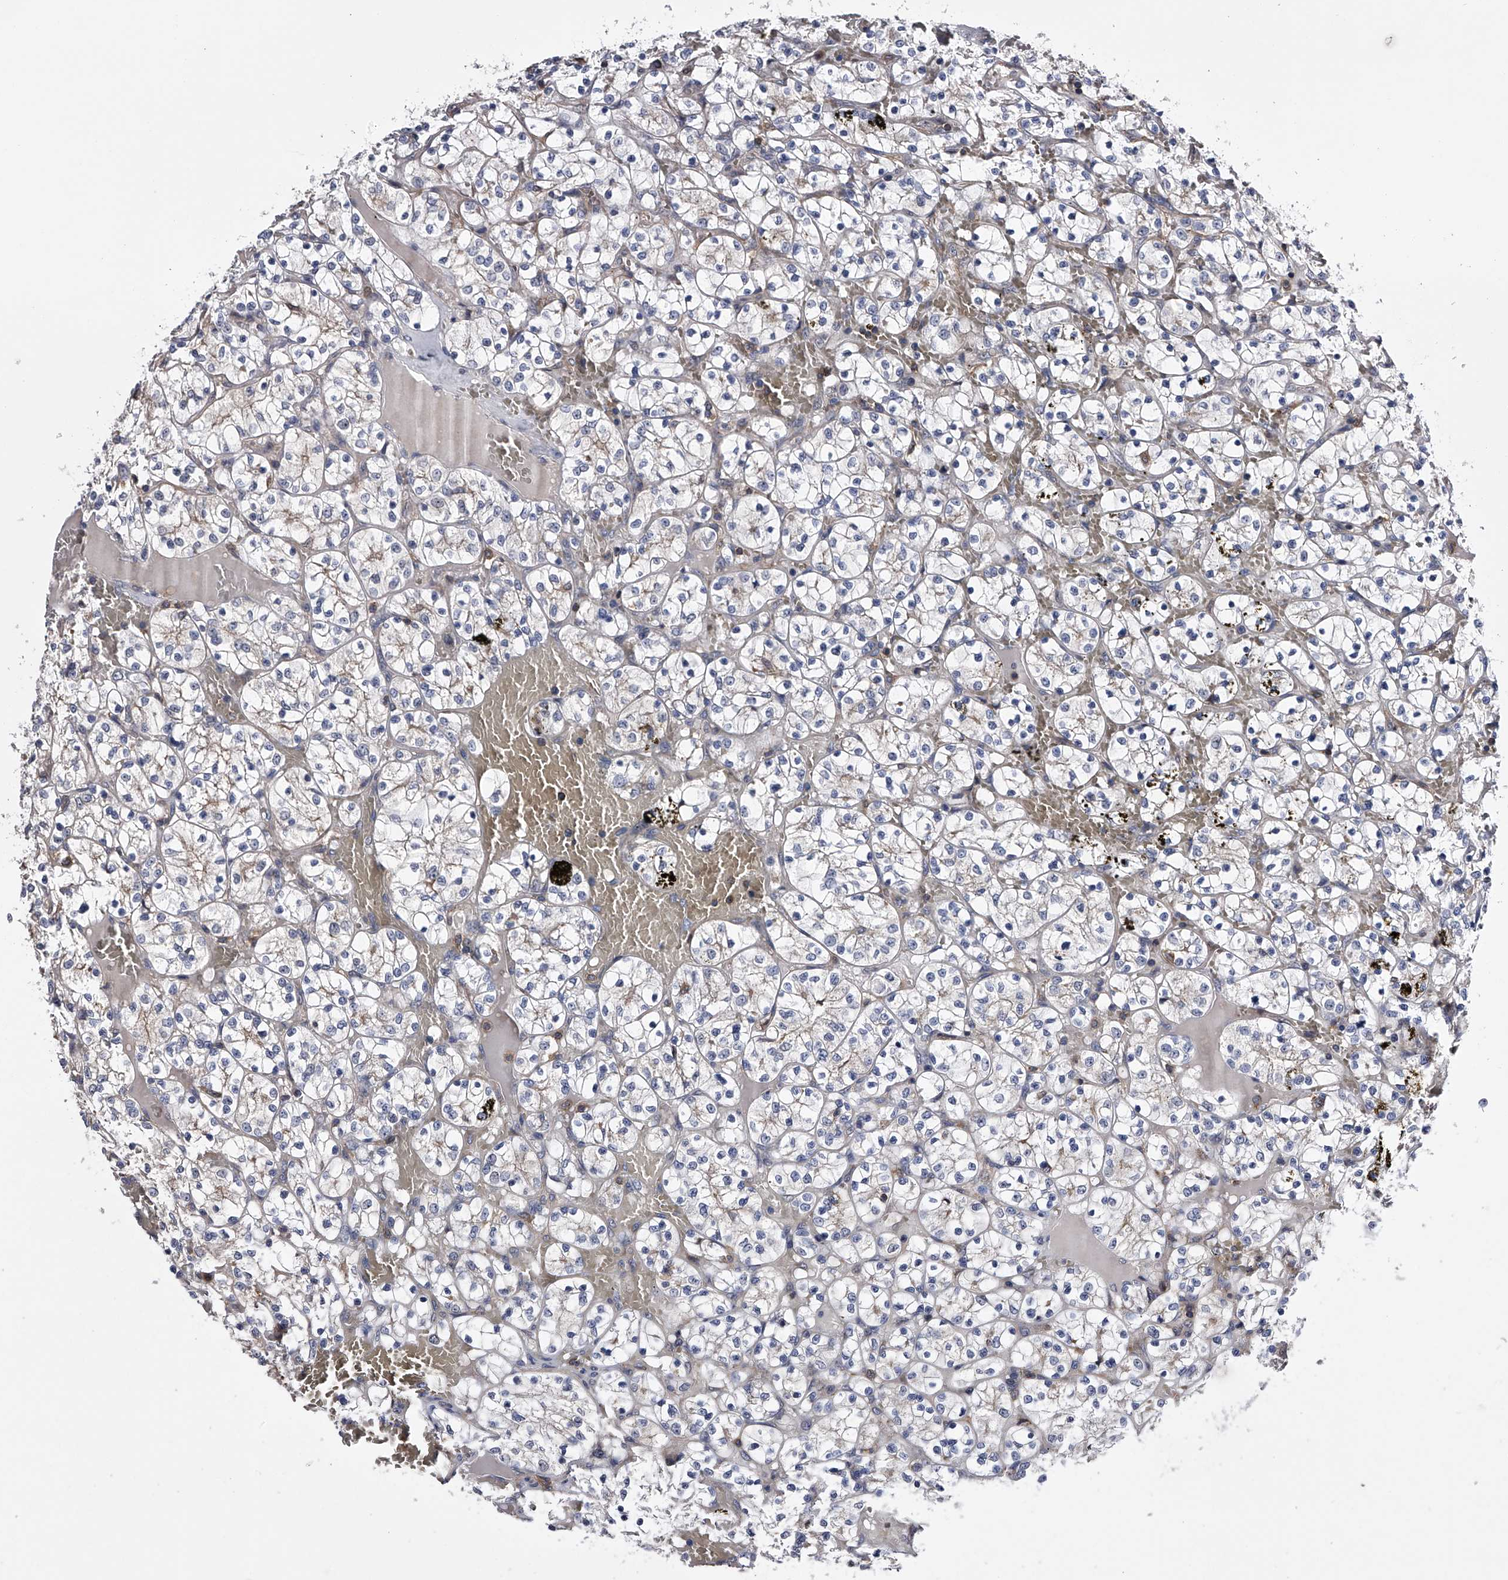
{"staining": {"intensity": "negative", "quantity": "none", "location": "none"}, "tissue": "renal cancer", "cell_type": "Tumor cells", "image_type": "cancer", "snomed": [{"axis": "morphology", "description": "Adenocarcinoma, NOS"}, {"axis": "topography", "description": "Kidney"}], "caption": "There is no significant positivity in tumor cells of renal adenocarcinoma.", "gene": "PAN3", "patient": {"sex": "female", "age": 69}}